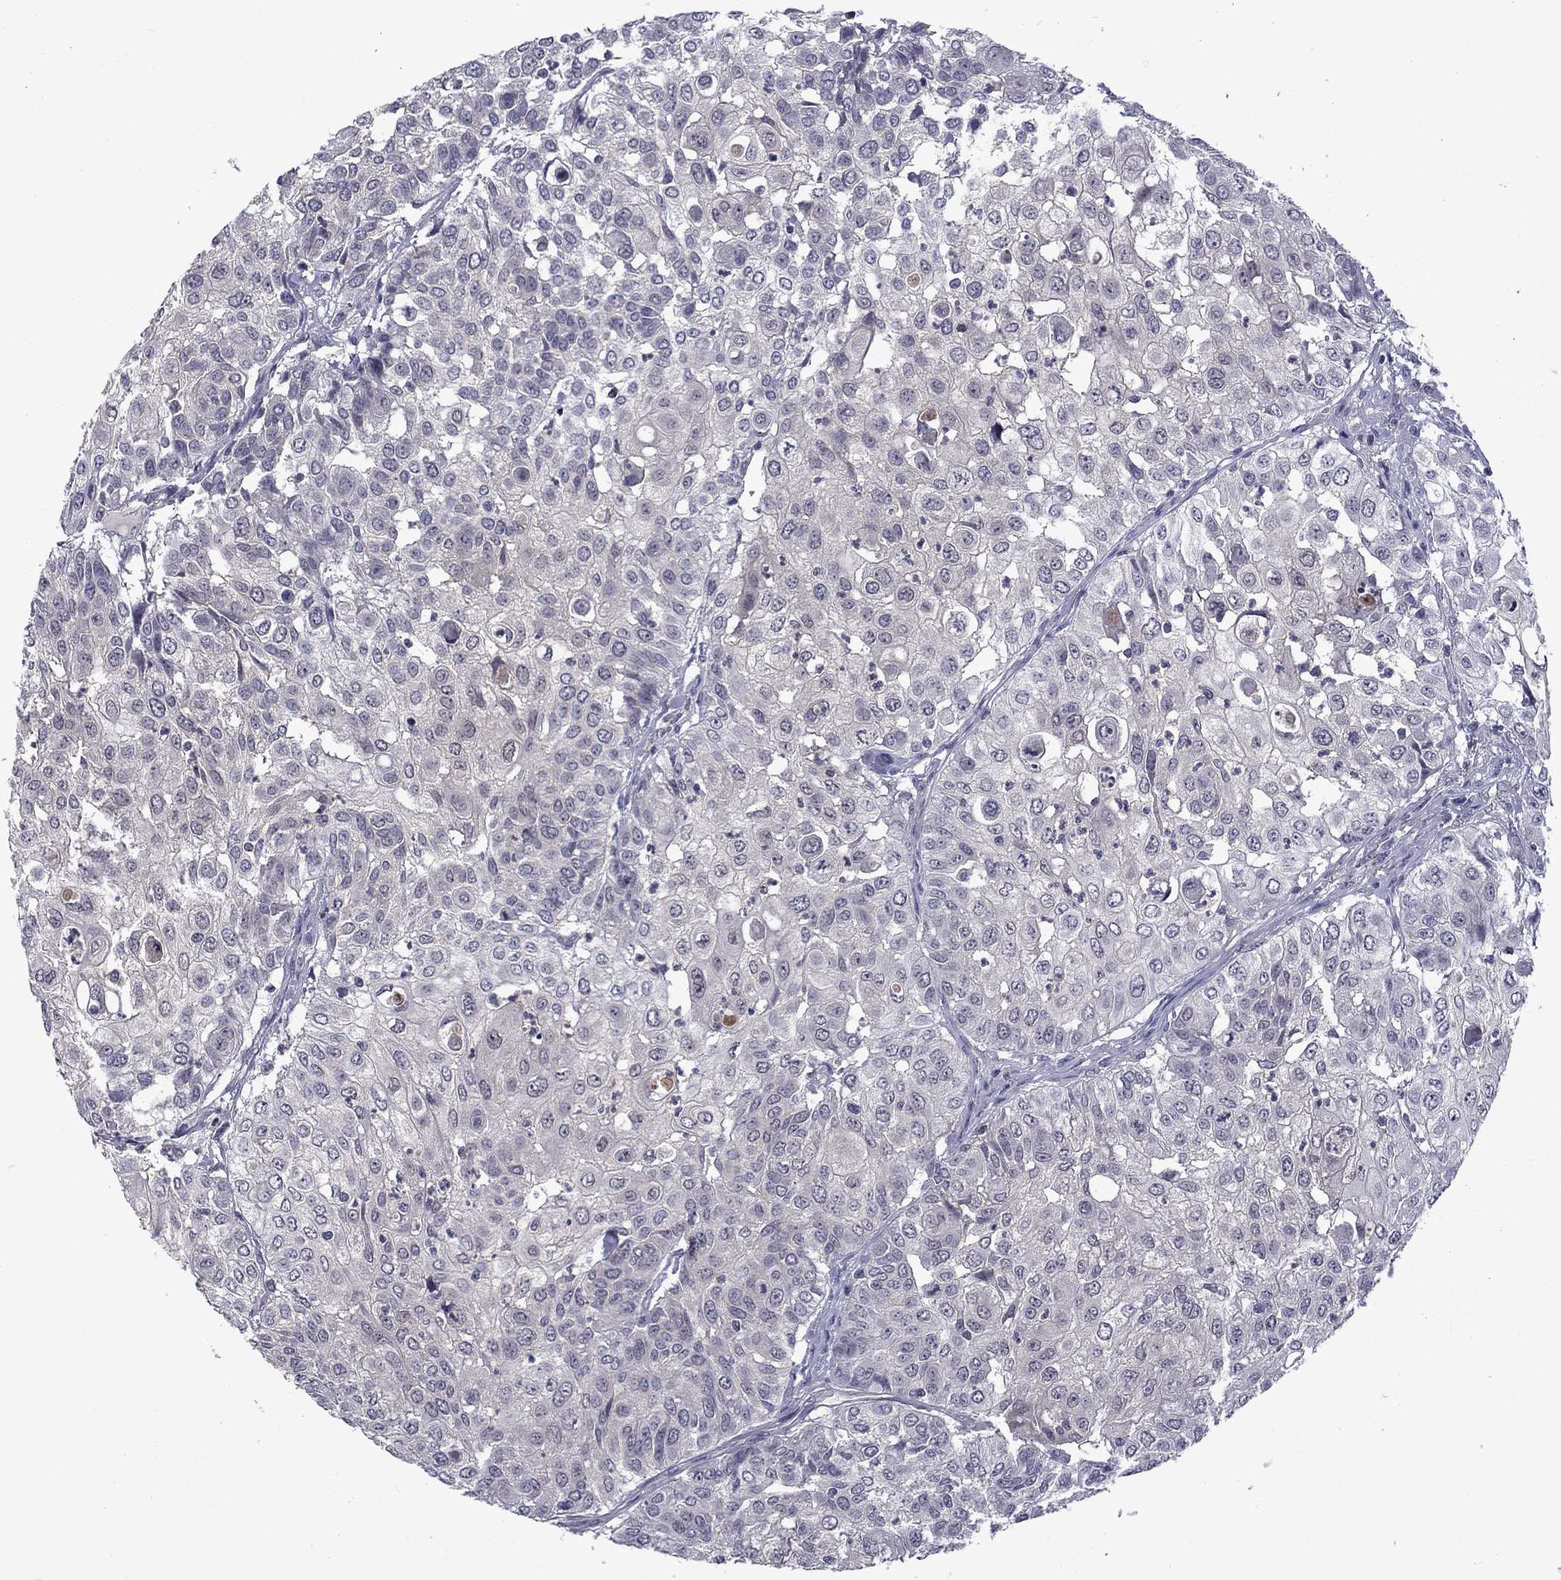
{"staining": {"intensity": "negative", "quantity": "none", "location": "none"}, "tissue": "urothelial cancer", "cell_type": "Tumor cells", "image_type": "cancer", "snomed": [{"axis": "morphology", "description": "Urothelial carcinoma, High grade"}, {"axis": "topography", "description": "Urinary bladder"}], "caption": "The micrograph displays no staining of tumor cells in urothelial carcinoma (high-grade).", "gene": "SNTA1", "patient": {"sex": "female", "age": 79}}